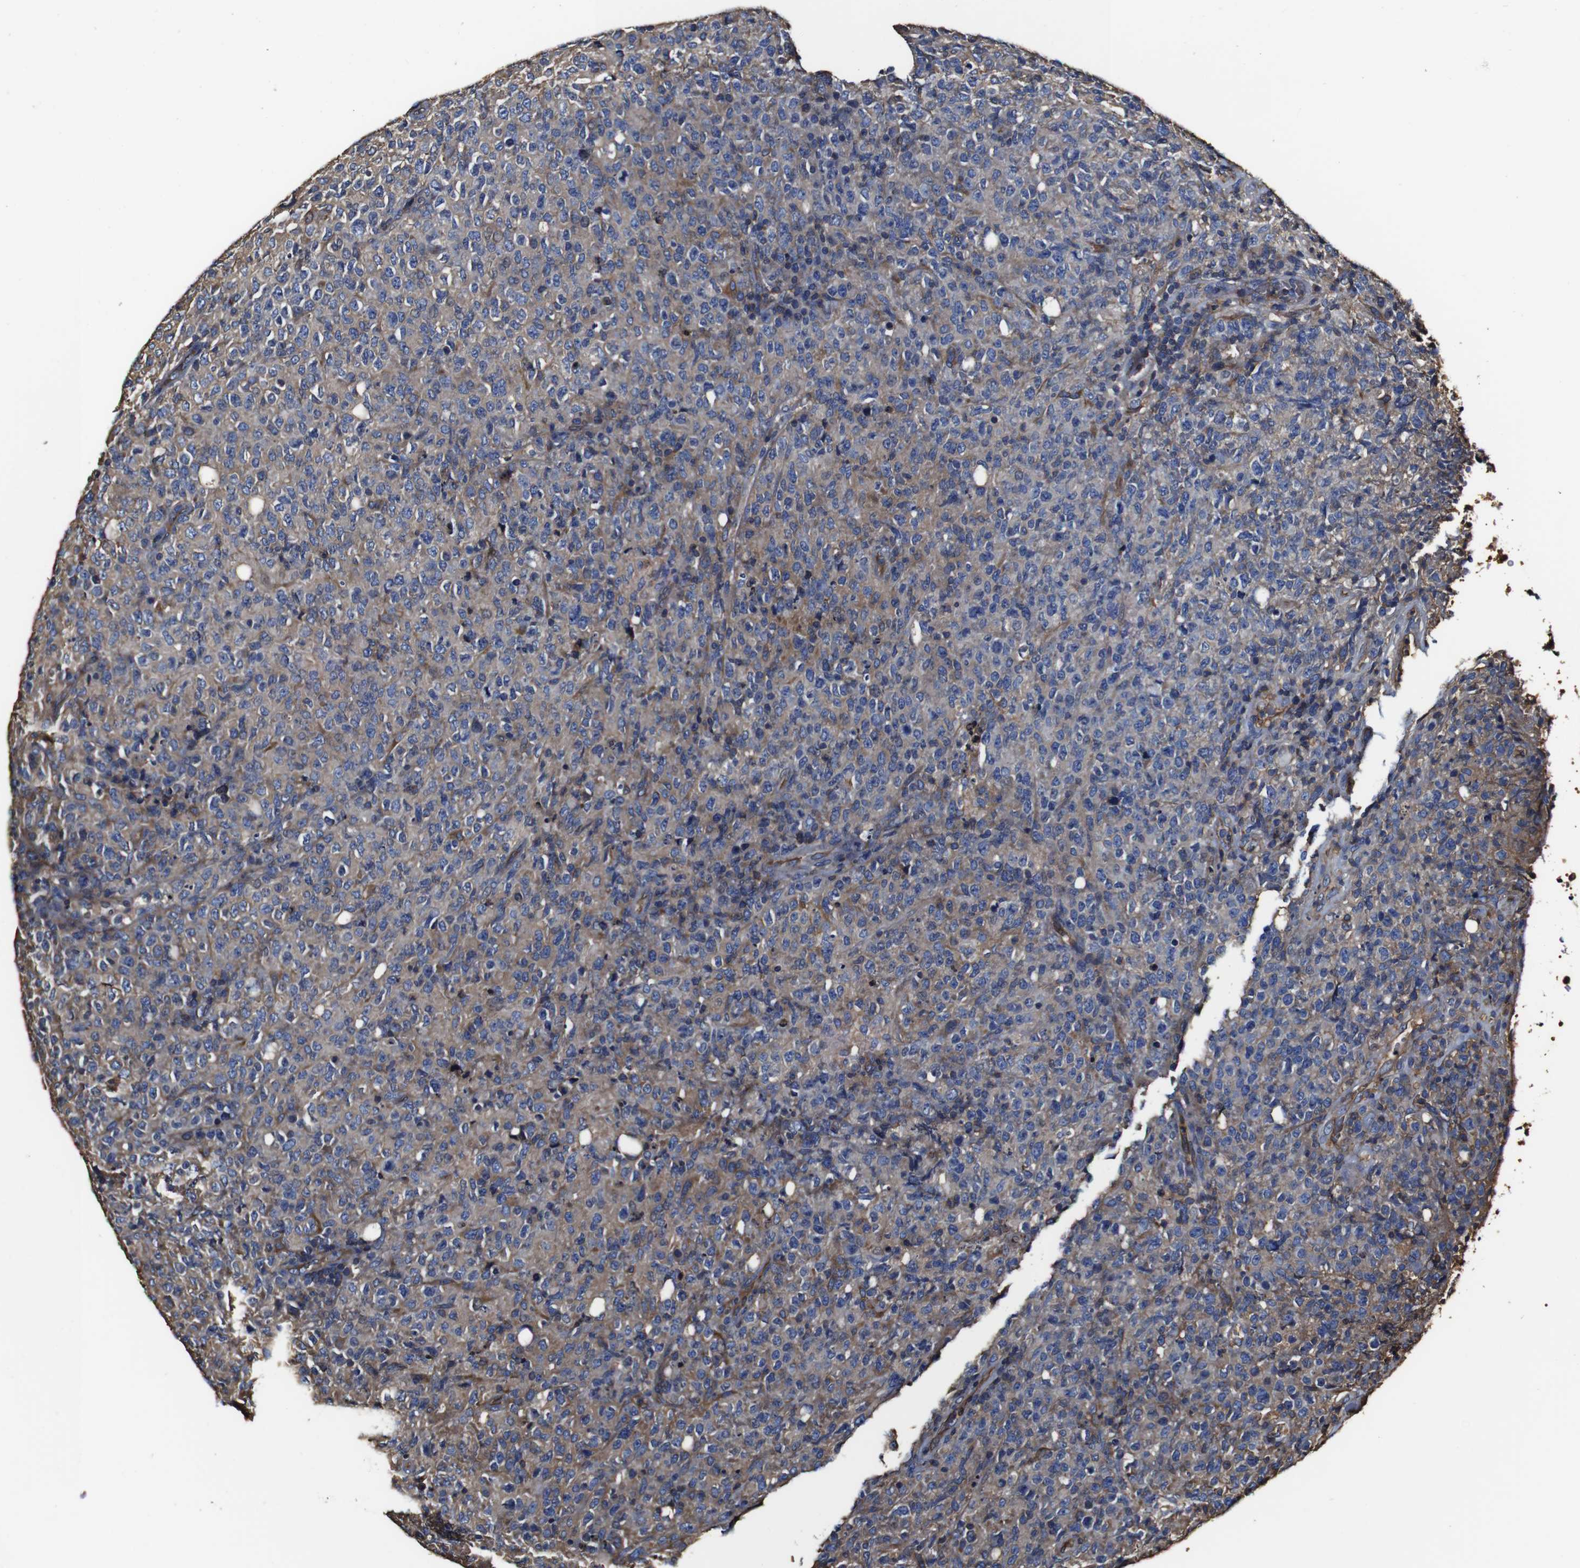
{"staining": {"intensity": "weak", "quantity": "<25%", "location": "cytoplasmic/membranous"}, "tissue": "lymphoma", "cell_type": "Tumor cells", "image_type": "cancer", "snomed": [{"axis": "morphology", "description": "Malignant lymphoma, non-Hodgkin's type, High grade"}, {"axis": "topography", "description": "Tonsil"}], "caption": "This is a histopathology image of immunohistochemistry (IHC) staining of lymphoma, which shows no positivity in tumor cells. (DAB (3,3'-diaminobenzidine) IHC, high magnification).", "gene": "MSN", "patient": {"sex": "female", "age": 36}}